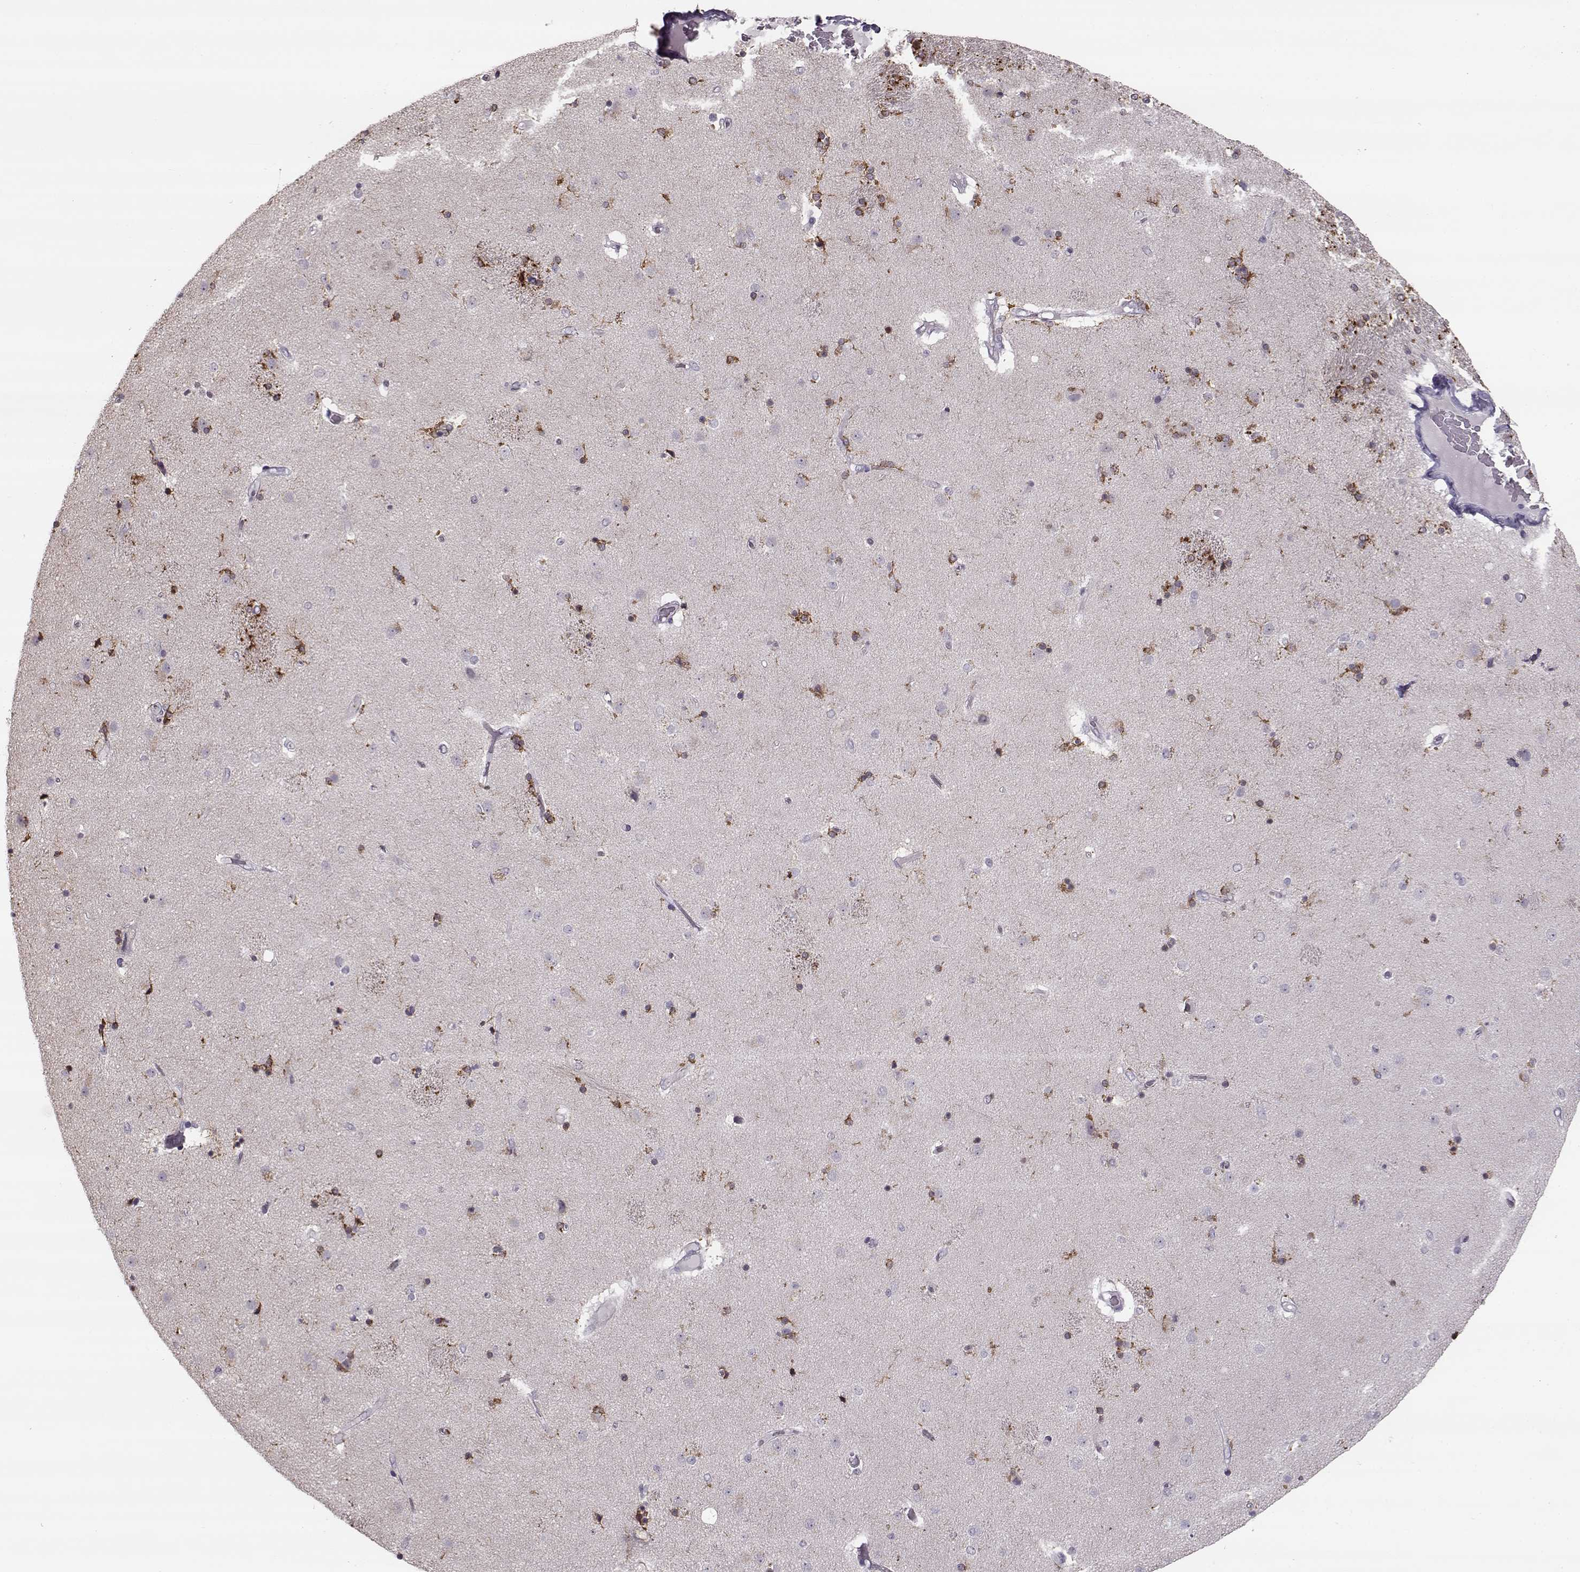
{"staining": {"intensity": "strong", "quantity": "25%-75%", "location": "cytoplasmic/membranous,nuclear"}, "tissue": "caudate", "cell_type": "Glial cells", "image_type": "normal", "snomed": [{"axis": "morphology", "description": "Normal tissue, NOS"}, {"axis": "topography", "description": "Lateral ventricle wall"}], "caption": "This histopathology image reveals IHC staining of unremarkable human caudate, with high strong cytoplasmic/membranous,nuclear positivity in approximately 25%-75% of glial cells.", "gene": "MAP6D1", "patient": {"sex": "female", "age": 71}}